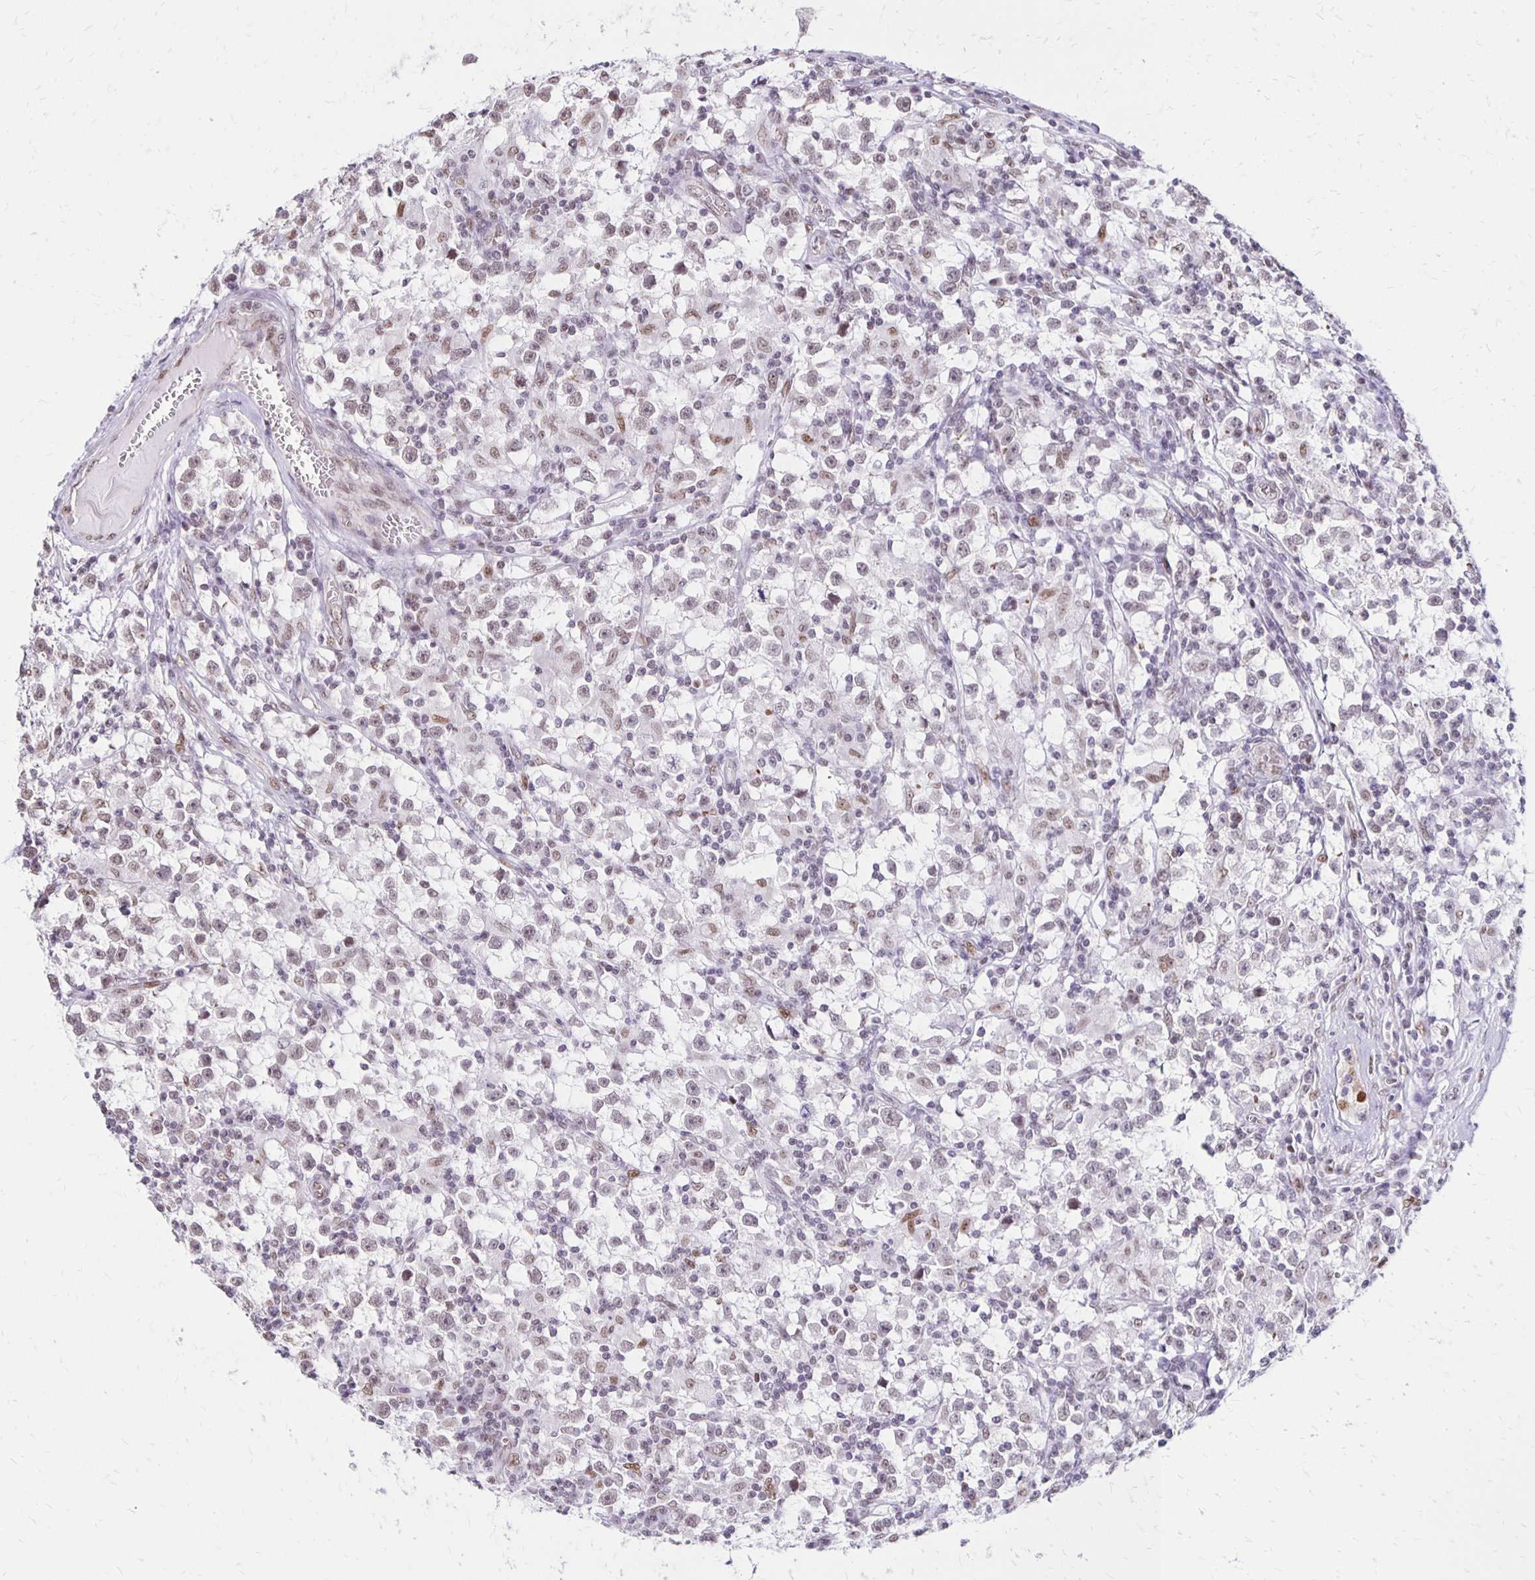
{"staining": {"intensity": "weak", "quantity": "25%-75%", "location": "nuclear"}, "tissue": "testis cancer", "cell_type": "Tumor cells", "image_type": "cancer", "snomed": [{"axis": "morphology", "description": "Seminoma, NOS"}, {"axis": "topography", "description": "Testis"}], "caption": "This photomicrograph displays IHC staining of testis cancer (seminoma), with low weak nuclear positivity in approximately 25%-75% of tumor cells.", "gene": "DDB2", "patient": {"sex": "male", "age": 31}}